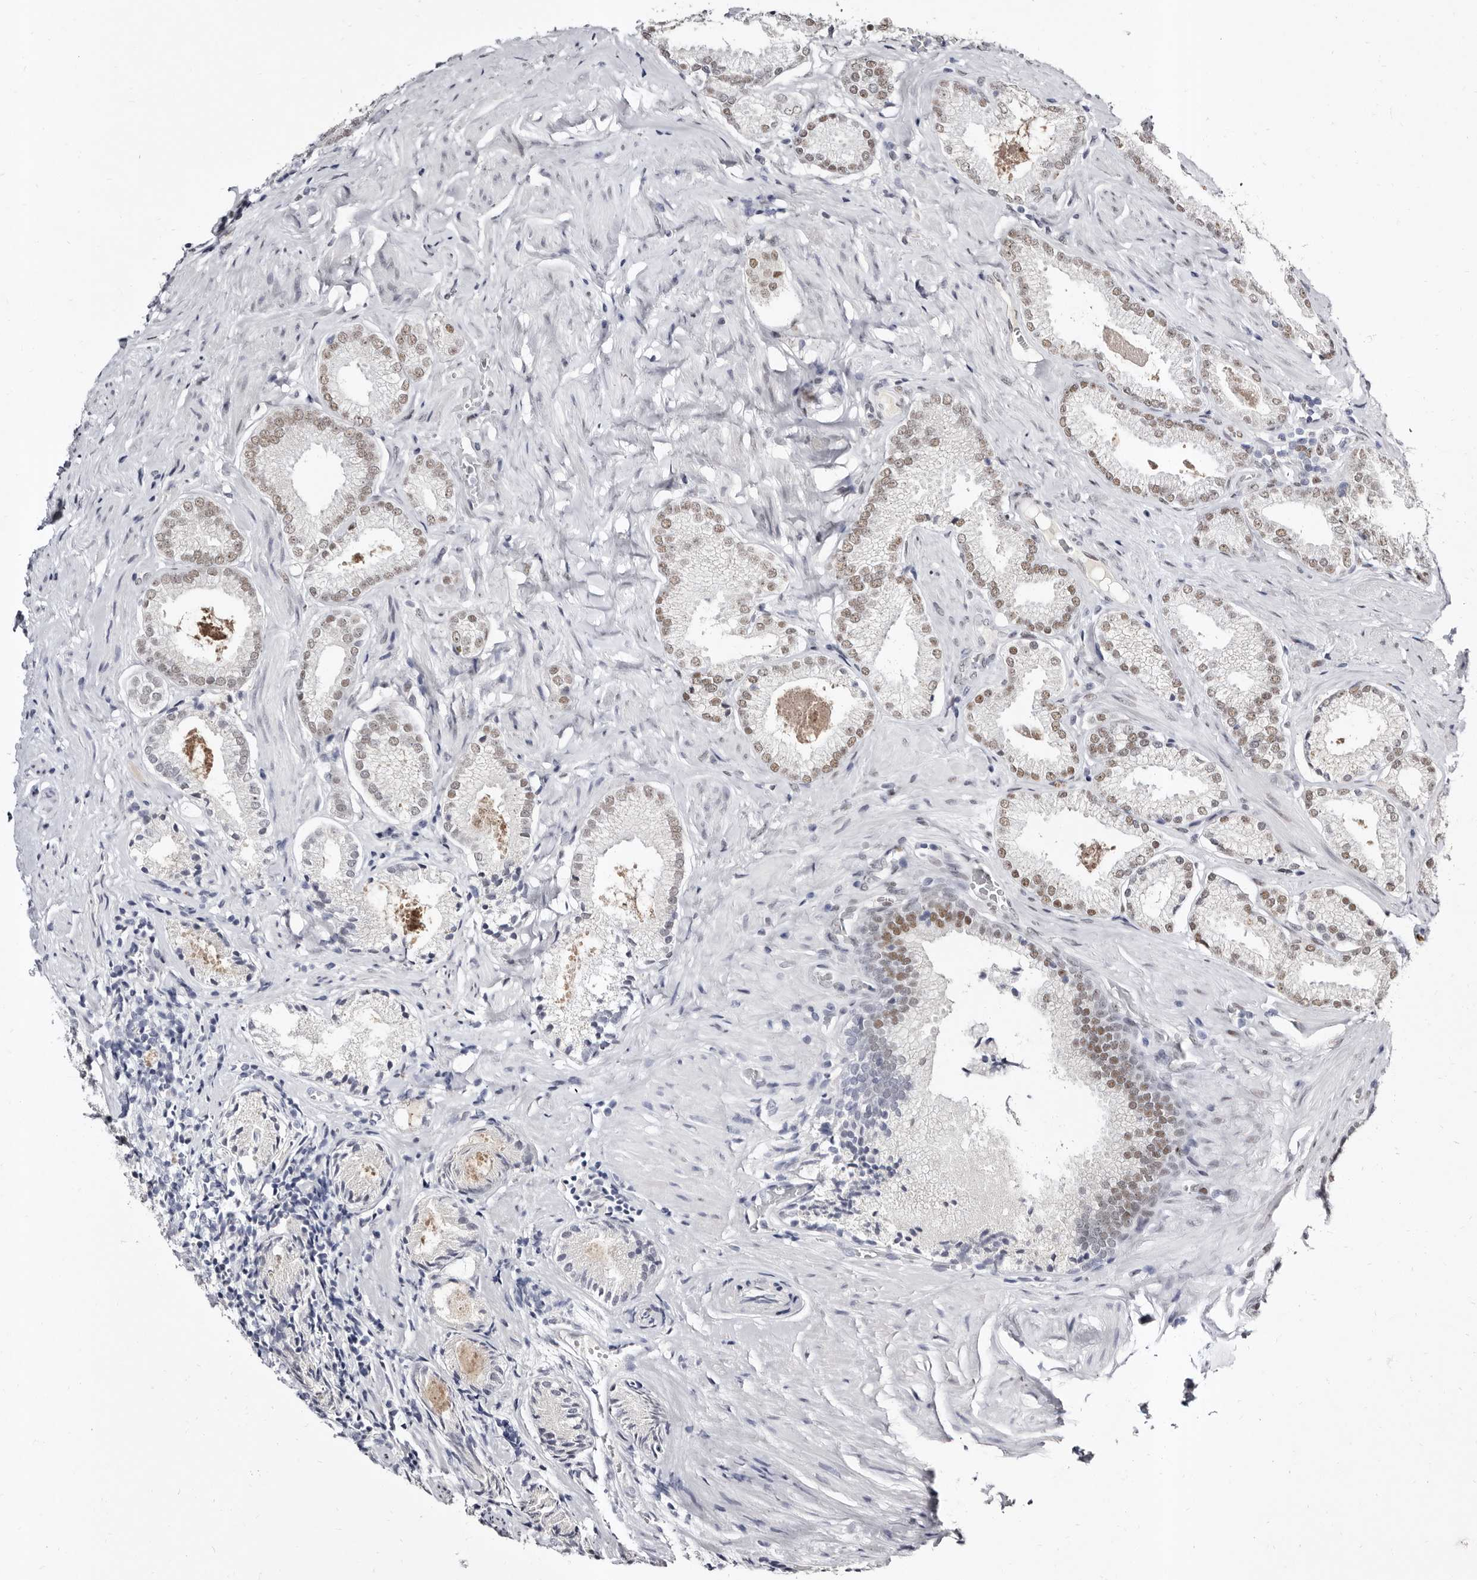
{"staining": {"intensity": "moderate", "quantity": "25%-75%", "location": "nuclear"}, "tissue": "prostate cancer", "cell_type": "Tumor cells", "image_type": "cancer", "snomed": [{"axis": "morphology", "description": "Adenocarcinoma, Low grade"}, {"axis": "topography", "description": "Prostate"}], "caption": "Immunohistochemical staining of human low-grade adenocarcinoma (prostate) reveals moderate nuclear protein expression in approximately 25%-75% of tumor cells. (Brightfield microscopy of DAB IHC at high magnification).", "gene": "ZNF326", "patient": {"sex": "male", "age": 71}}